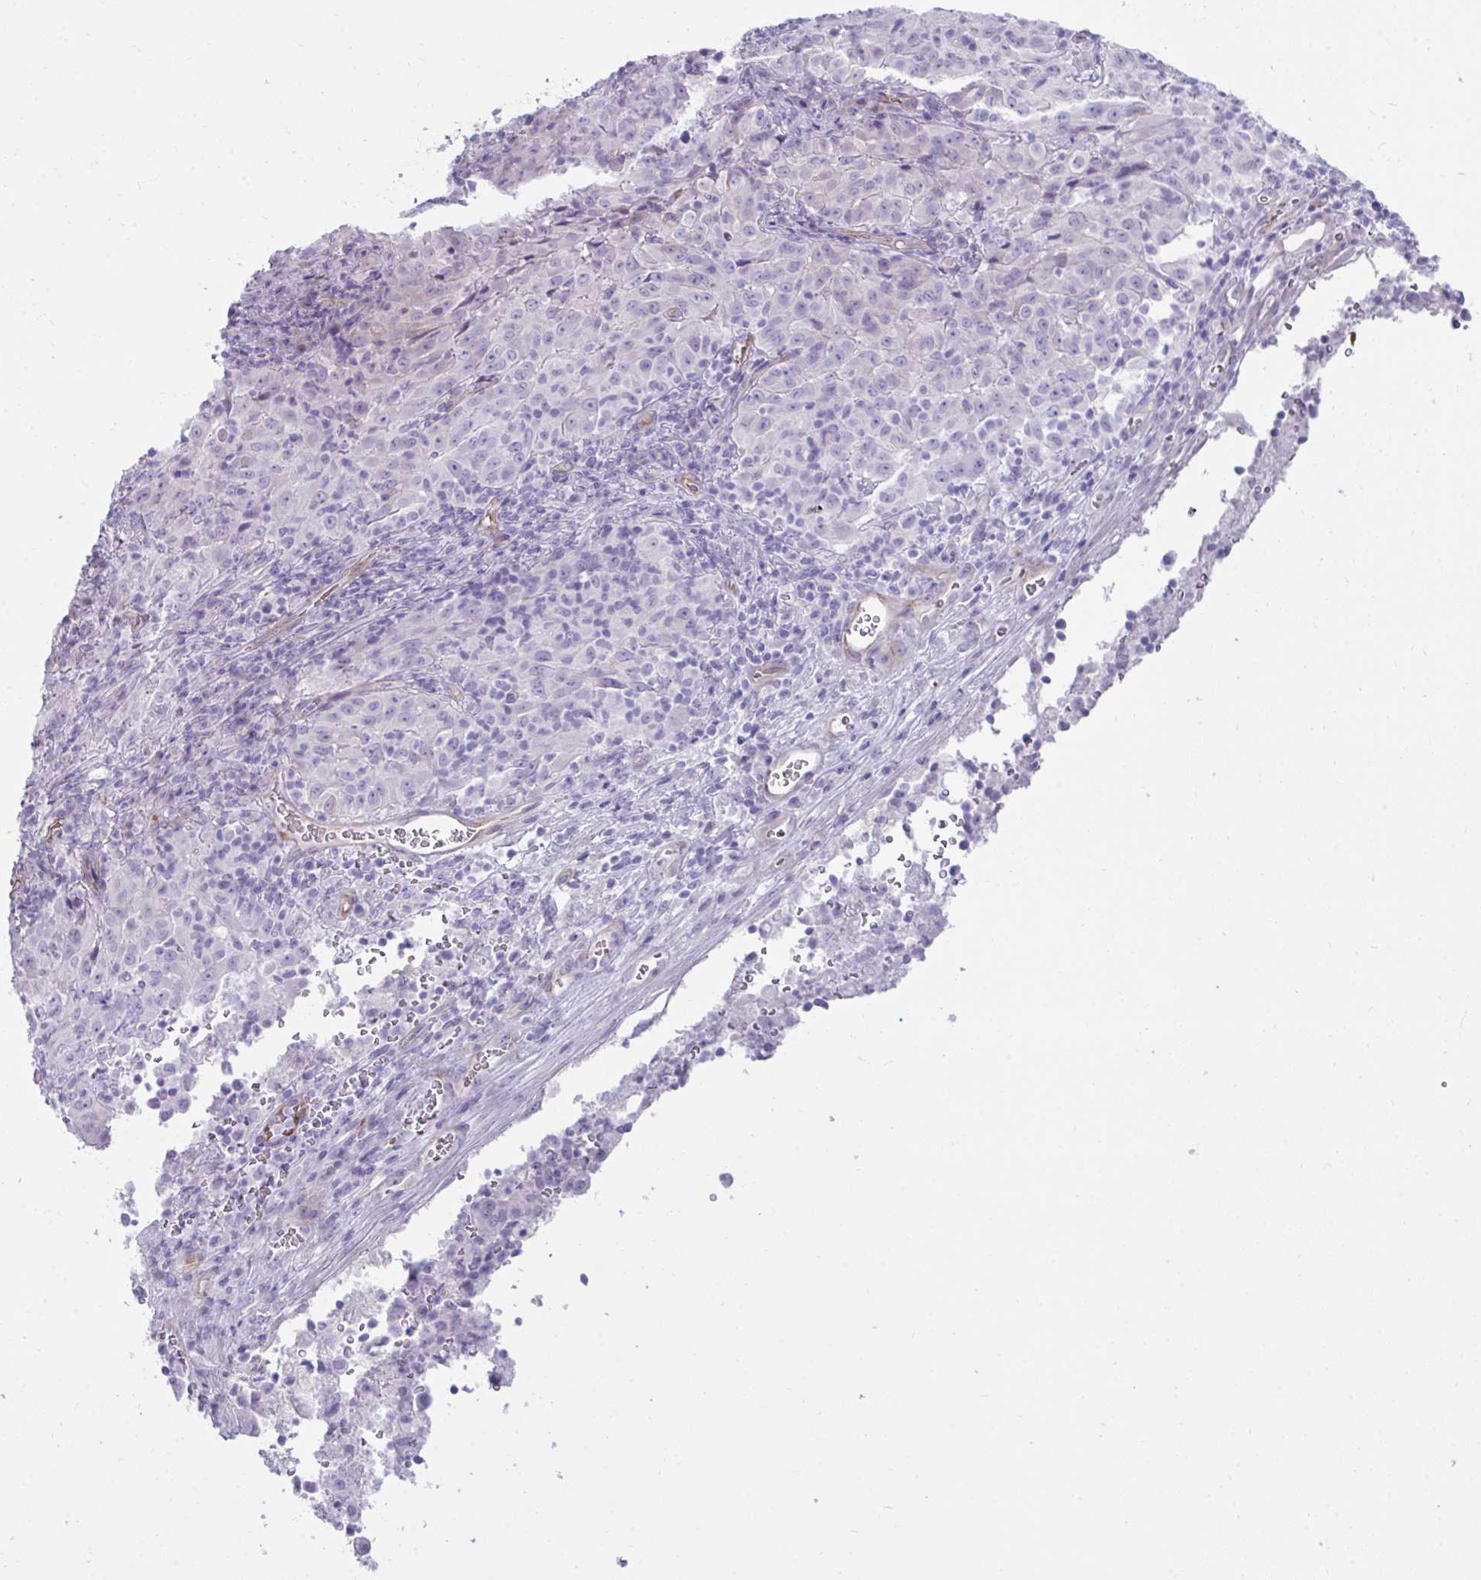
{"staining": {"intensity": "negative", "quantity": "none", "location": "none"}, "tissue": "pancreatic cancer", "cell_type": "Tumor cells", "image_type": "cancer", "snomed": [{"axis": "morphology", "description": "Adenocarcinoma, NOS"}, {"axis": "topography", "description": "Pancreas"}], "caption": "Human pancreatic cancer stained for a protein using IHC shows no positivity in tumor cells.", "gene": "UBL3", "patient": {"sex": "male", "age": 63}}